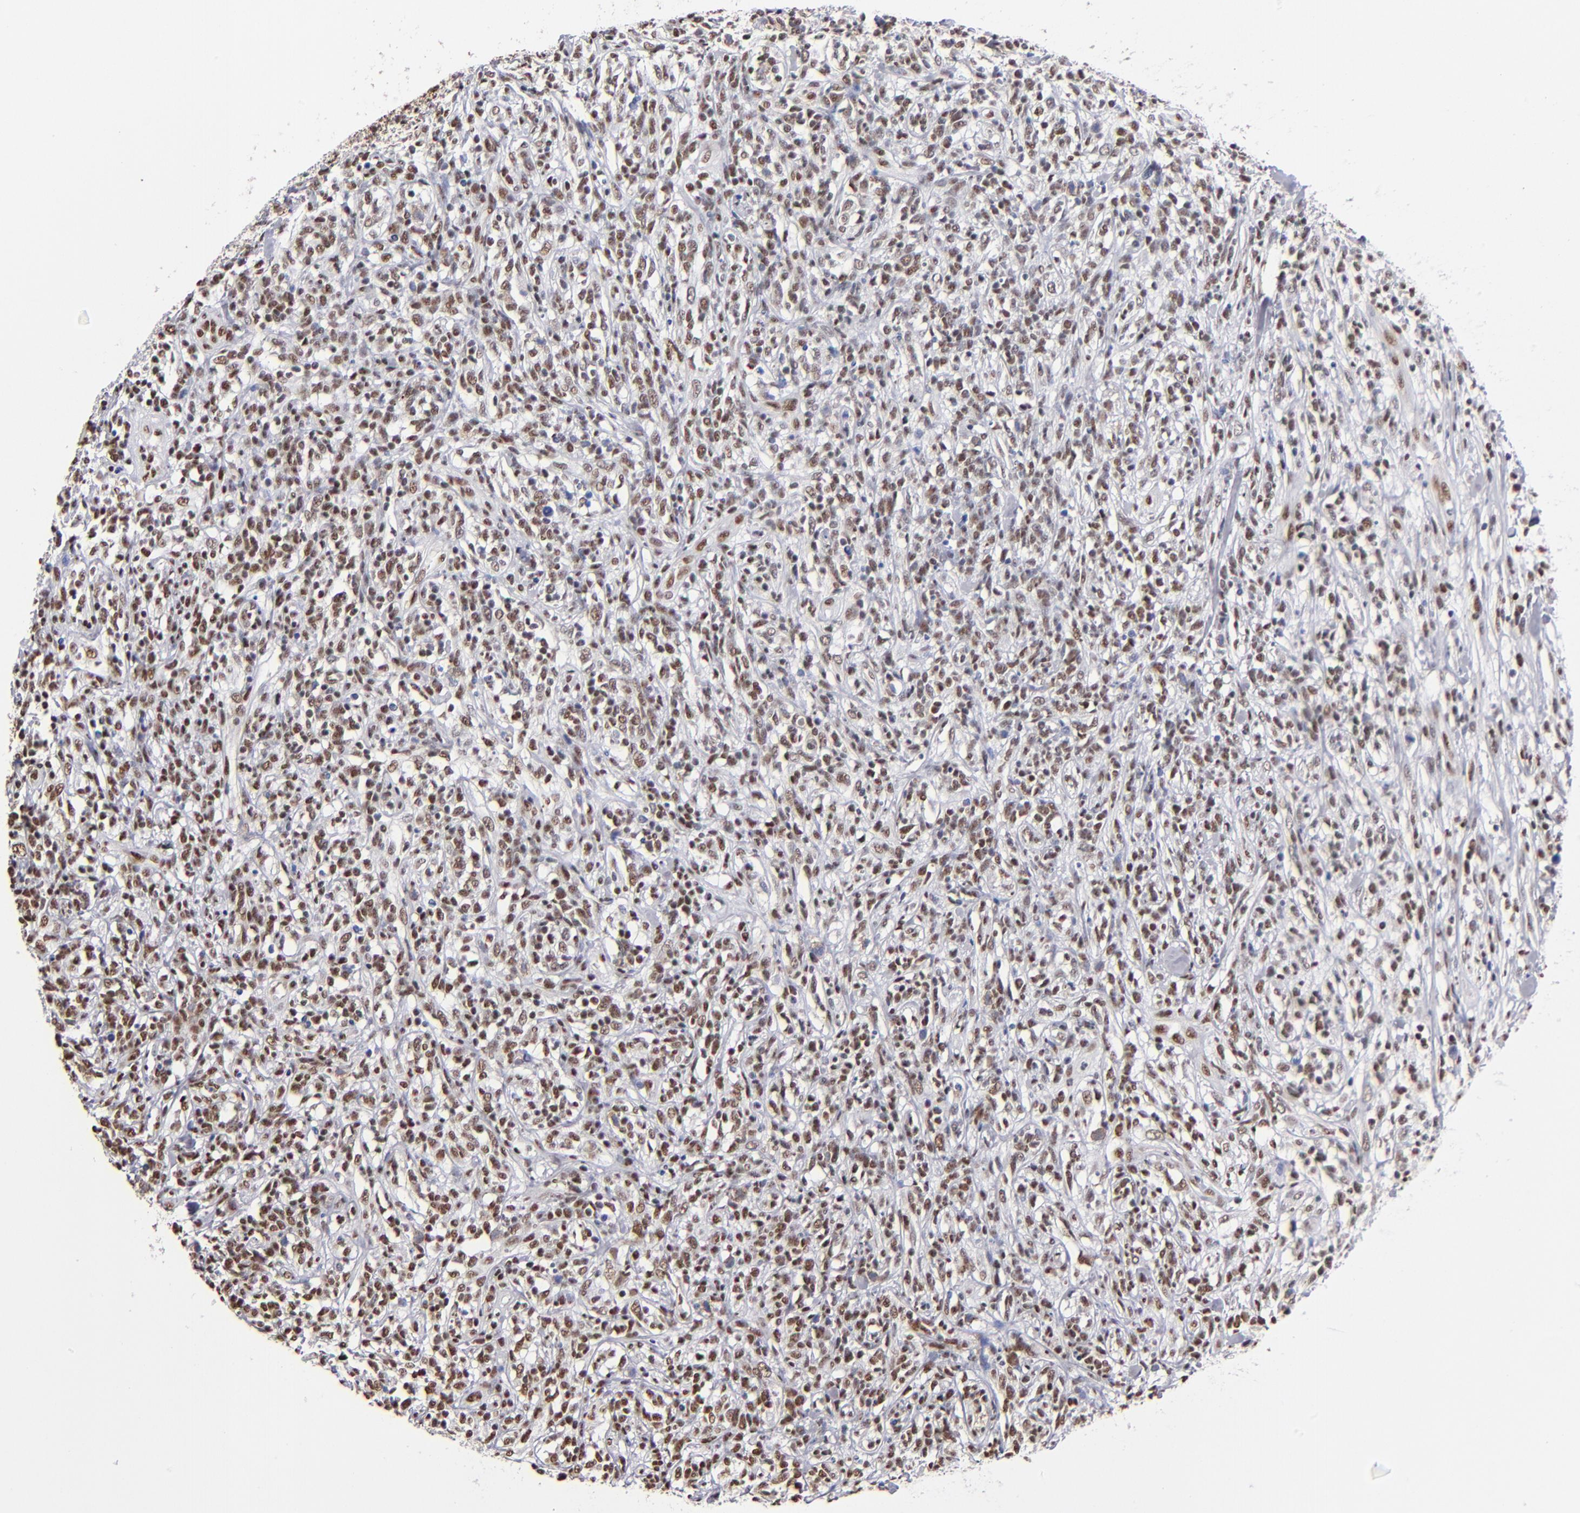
{"staining": {"intensity": "strong", "quantity": ">75%", "location": "nuclear"}, "tissue": "lymphoma", "cell_type": "Tumor cells", "image_type": "cancer", "snomed": [{"axis": "morphology", "description": "Malignant lymphoma, non-Hodgkin's type, High grade"}, {"axis": "topography", "description": "Lymph node"}], "caption": "The immunohistochemical stain highlights strong nuclear positivity in tumor cells of high-grade malignant lymphoma, non-Hodgkin's type tissue.", "gene": "MN1", "patient": {"sex": "female", "age": 73}}